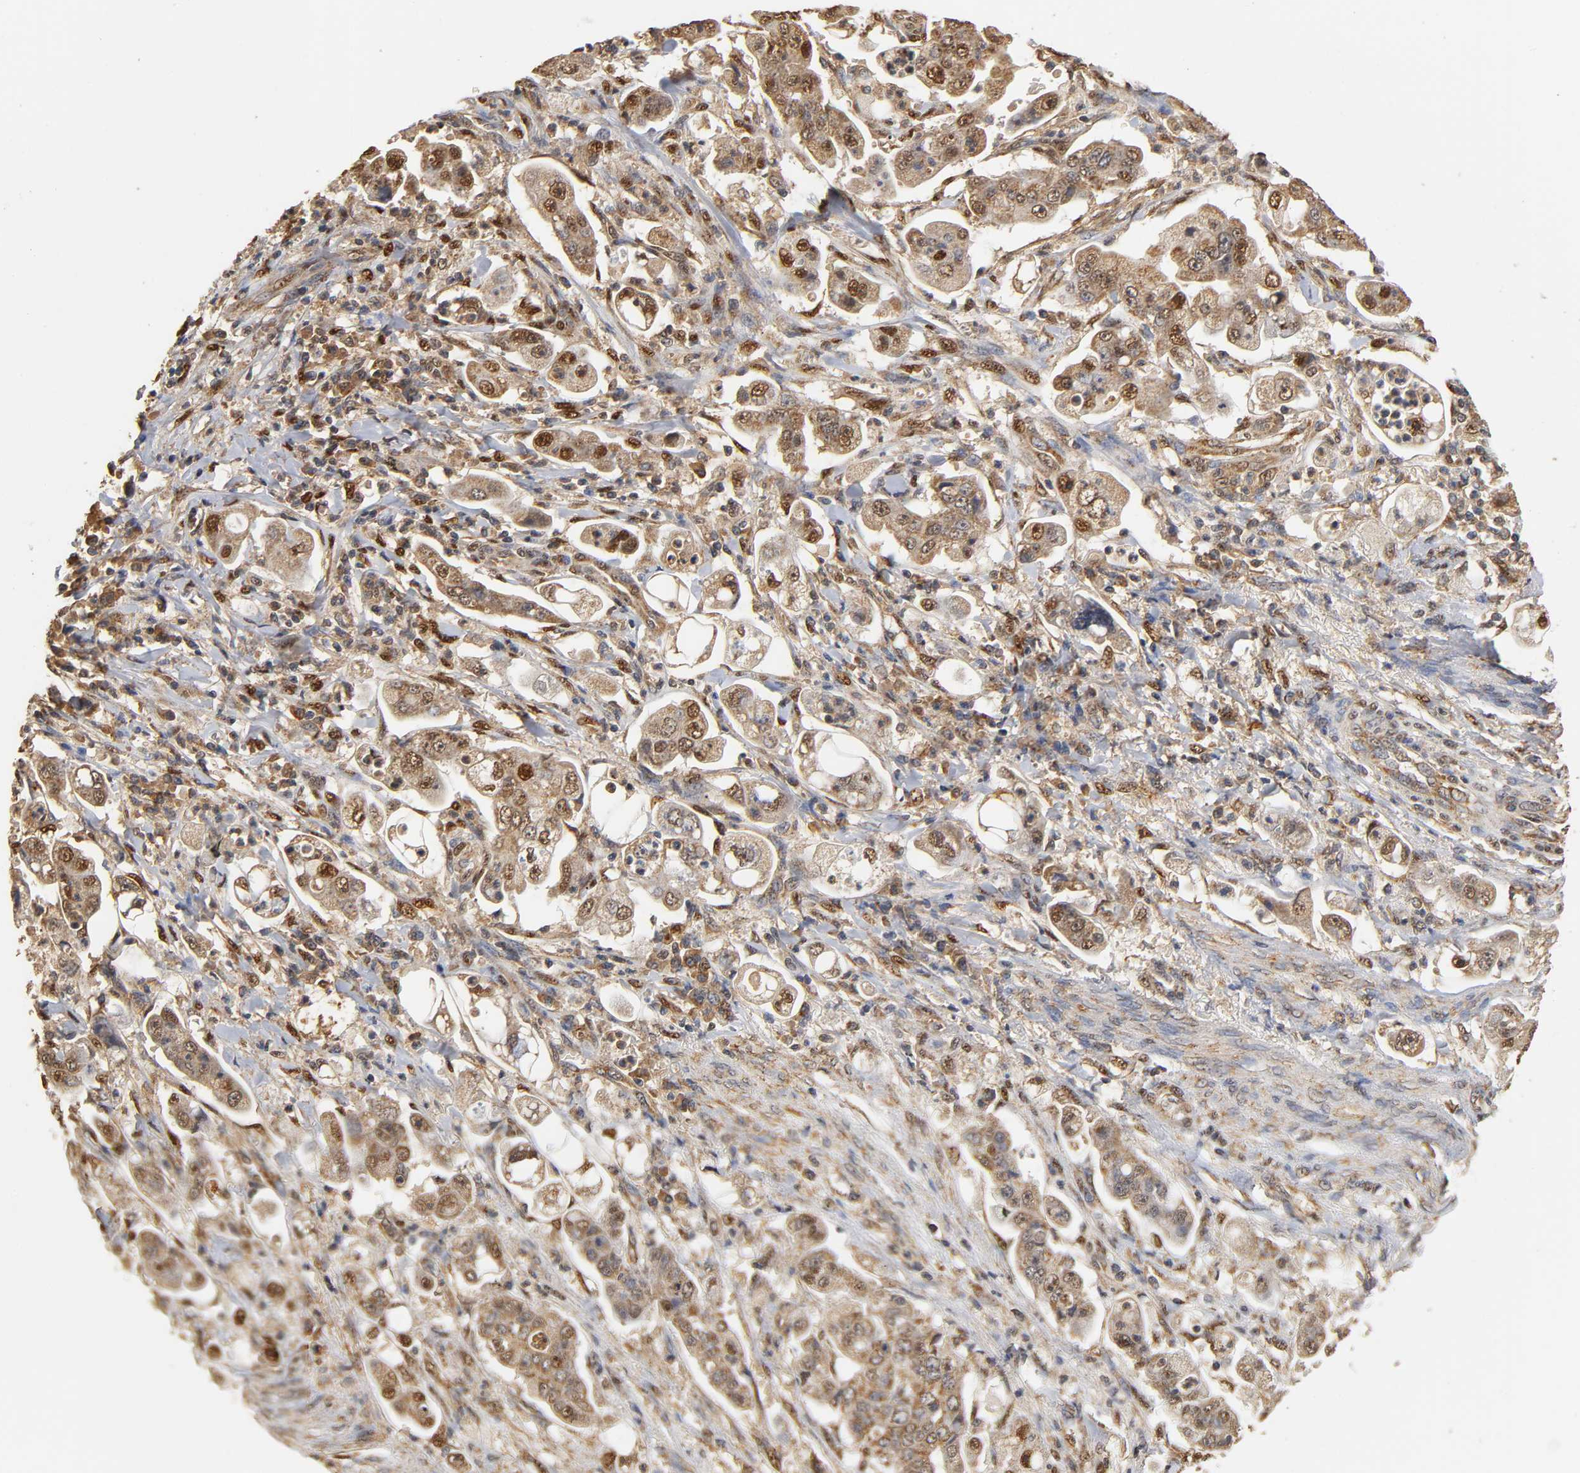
{"staining": {"intensity": "strong", "quantity": "25%-75%", "location": "cytoplasmic/membranous"}, "tissue": "stomach cancer", "cell_type": "Tumor cells", "image_type": "cancer", "snomed": [{"axis": "morphology", "description": "Adenocarcinoma, NOS"}, {"axis": "topography", "description": "Stomach"}], "caption": "IHC photomicrograph of neoplastic tissue: stomach adenocarcinoma stained using immunohistochemistry (IHC) exhibits high levels of strong protein expression localized specifically in the cytoplasmic/membranous of tumor cells, appearing as a cytoplasmic/membranous brown color.", "gene": "PKN1", "patient": {"sex": "male", "age": 62}}